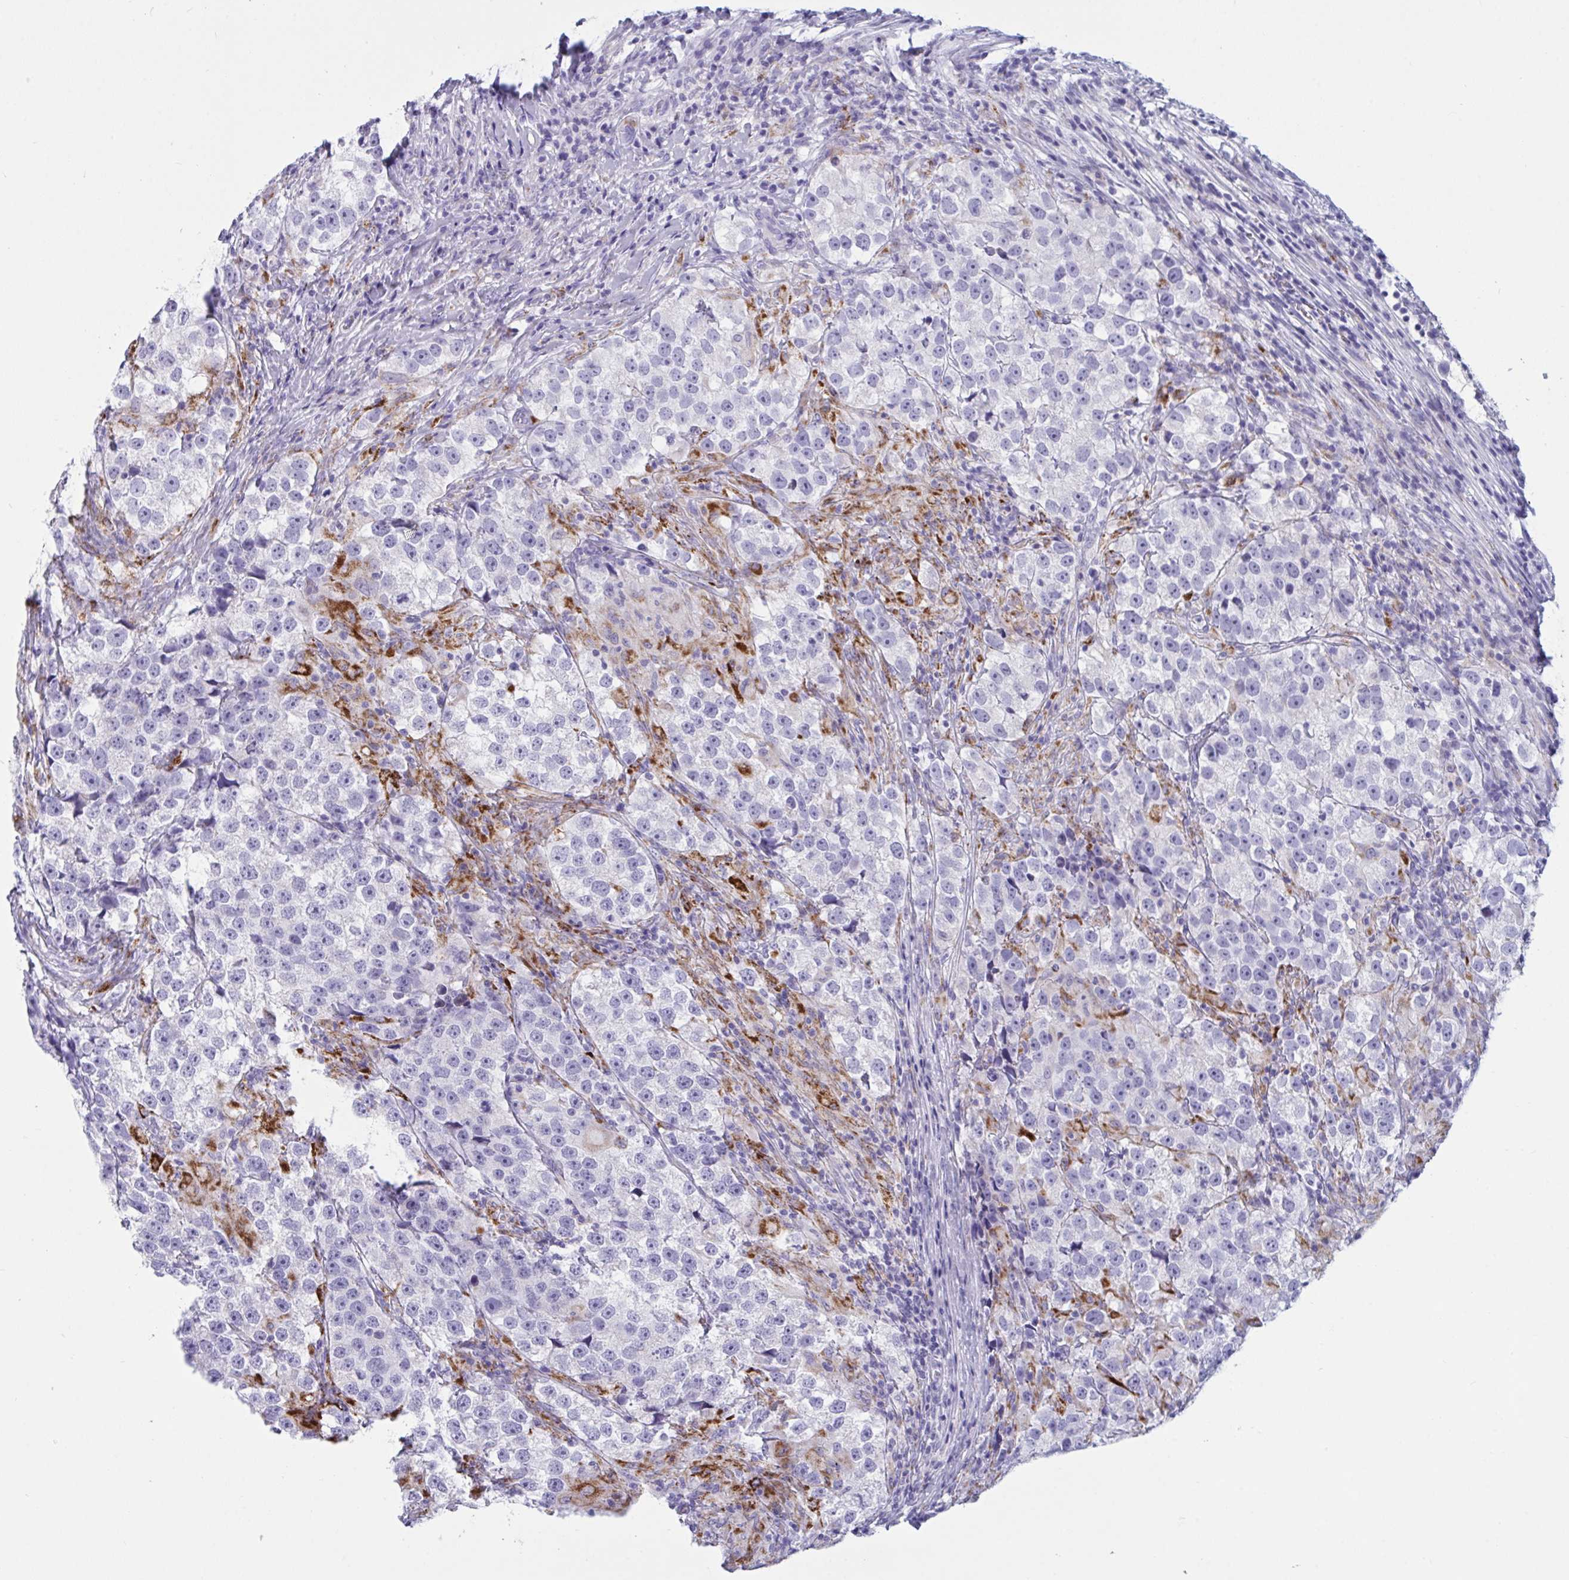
{"staining": {"intensity": "negative", "quantity": "none", "location": "none"}, "tissue": "testis cancer", "cell_type": "Tumor cells", "image_type": "cancer", "snomed": [{"axis": "morphology", "description": "Seminoma, NOS"}, {"axis": "topography", "description": "Testis"}], "caption": "Tumor cells show no significant staining in seminoma (testis).", "gene": "OXLD1", "patient": {"sex": "male", "age": 46}}